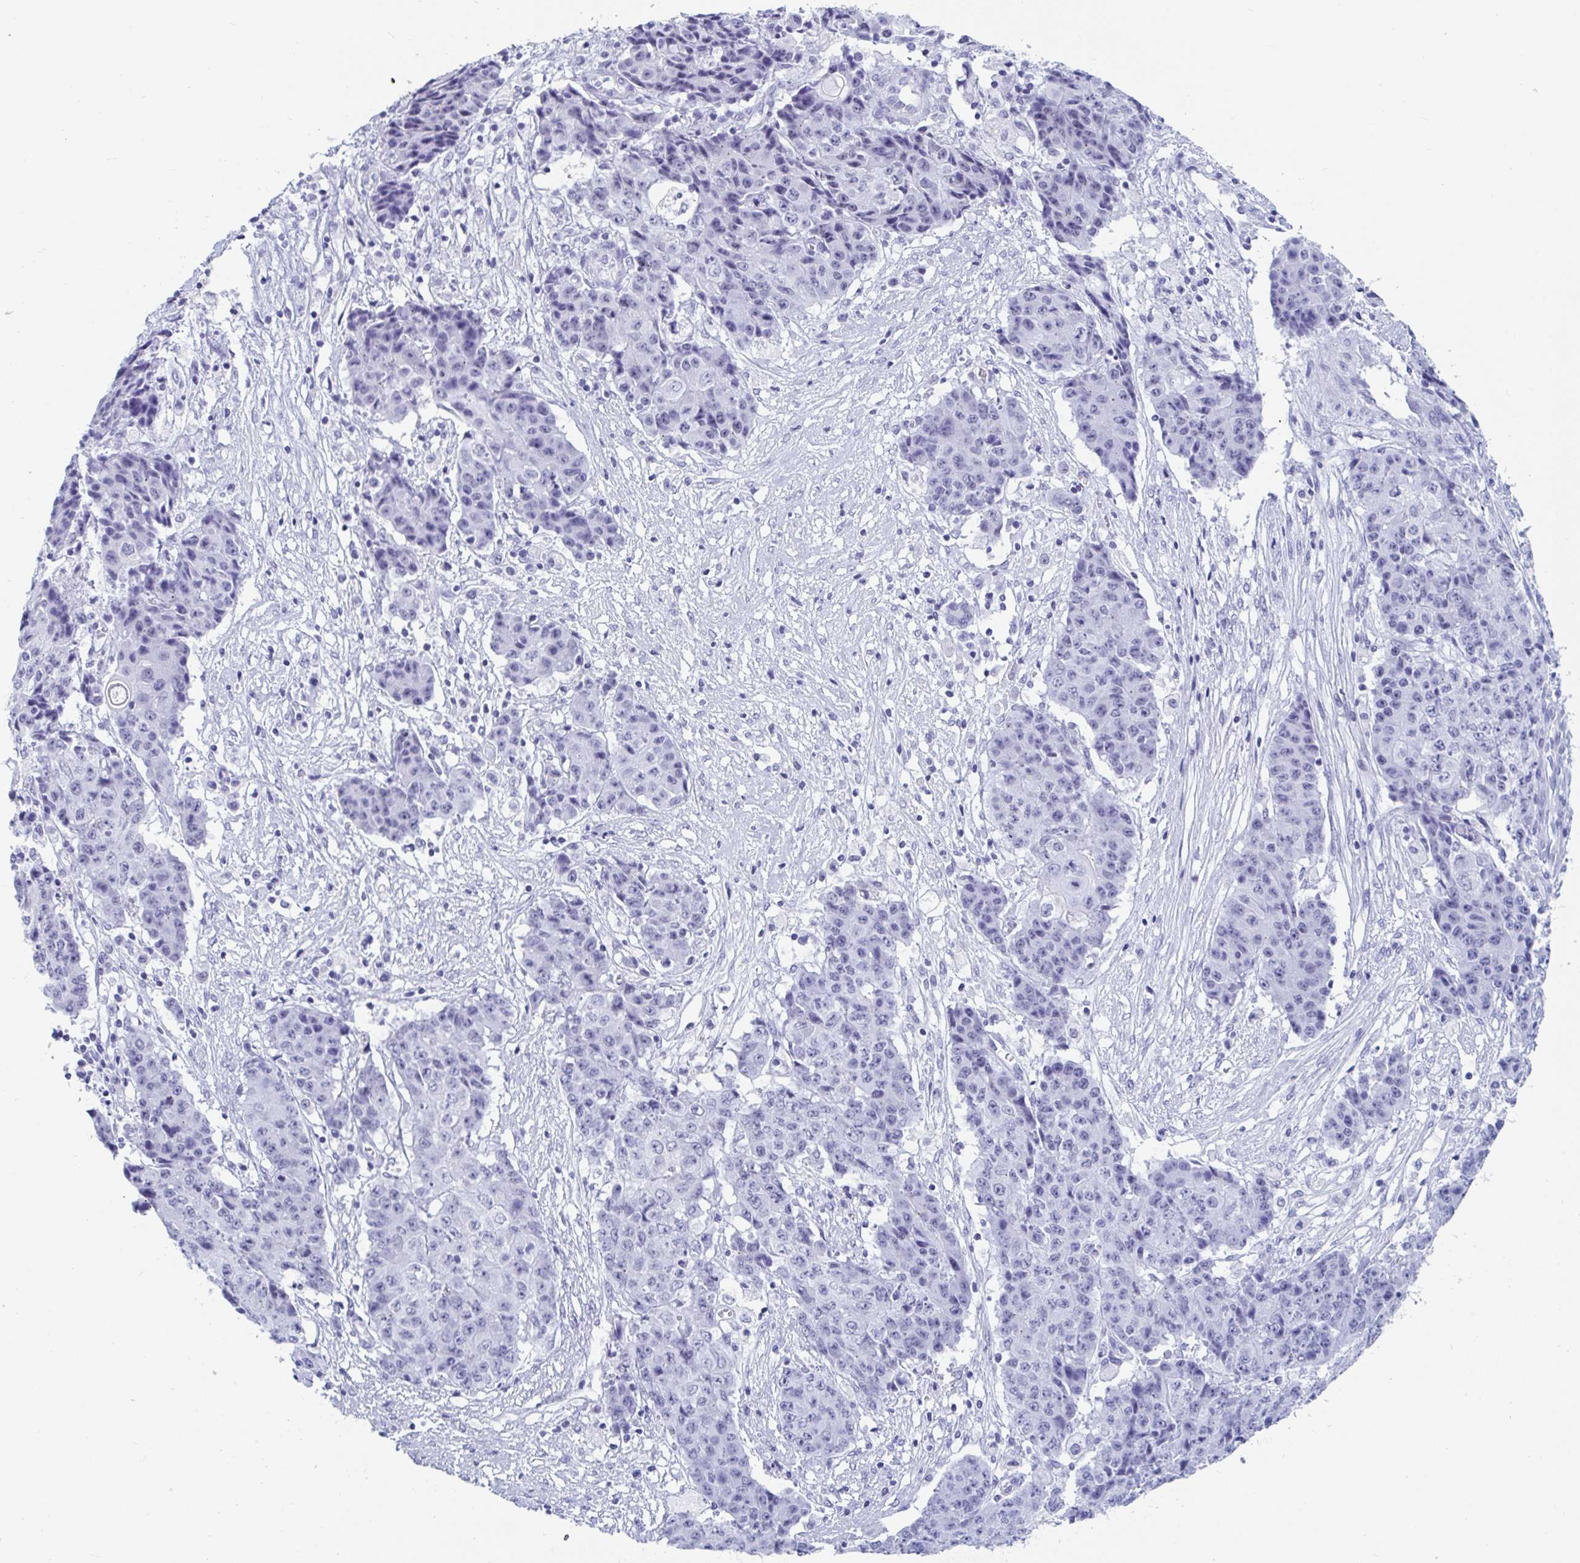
{"staining": {"intensity": "negative", "quantity": "none", "location": "none"}, "tissue": "ovarian cancer", "cell_type": "Tumor cells", "image_type": "cancer", "snomed": [{"axis": "morphology", "description": "Carcinoma, endometroid"}, {"axis": "topography", "description": "Ovary"}], "caption": "DAB immunohistochemical staining of human ovarian cancer (endometroid carcinoma) reveals no significant positivity in tumor cells.", "gene": "GKN2", "patient": {"sex": "female", "age": 42}}